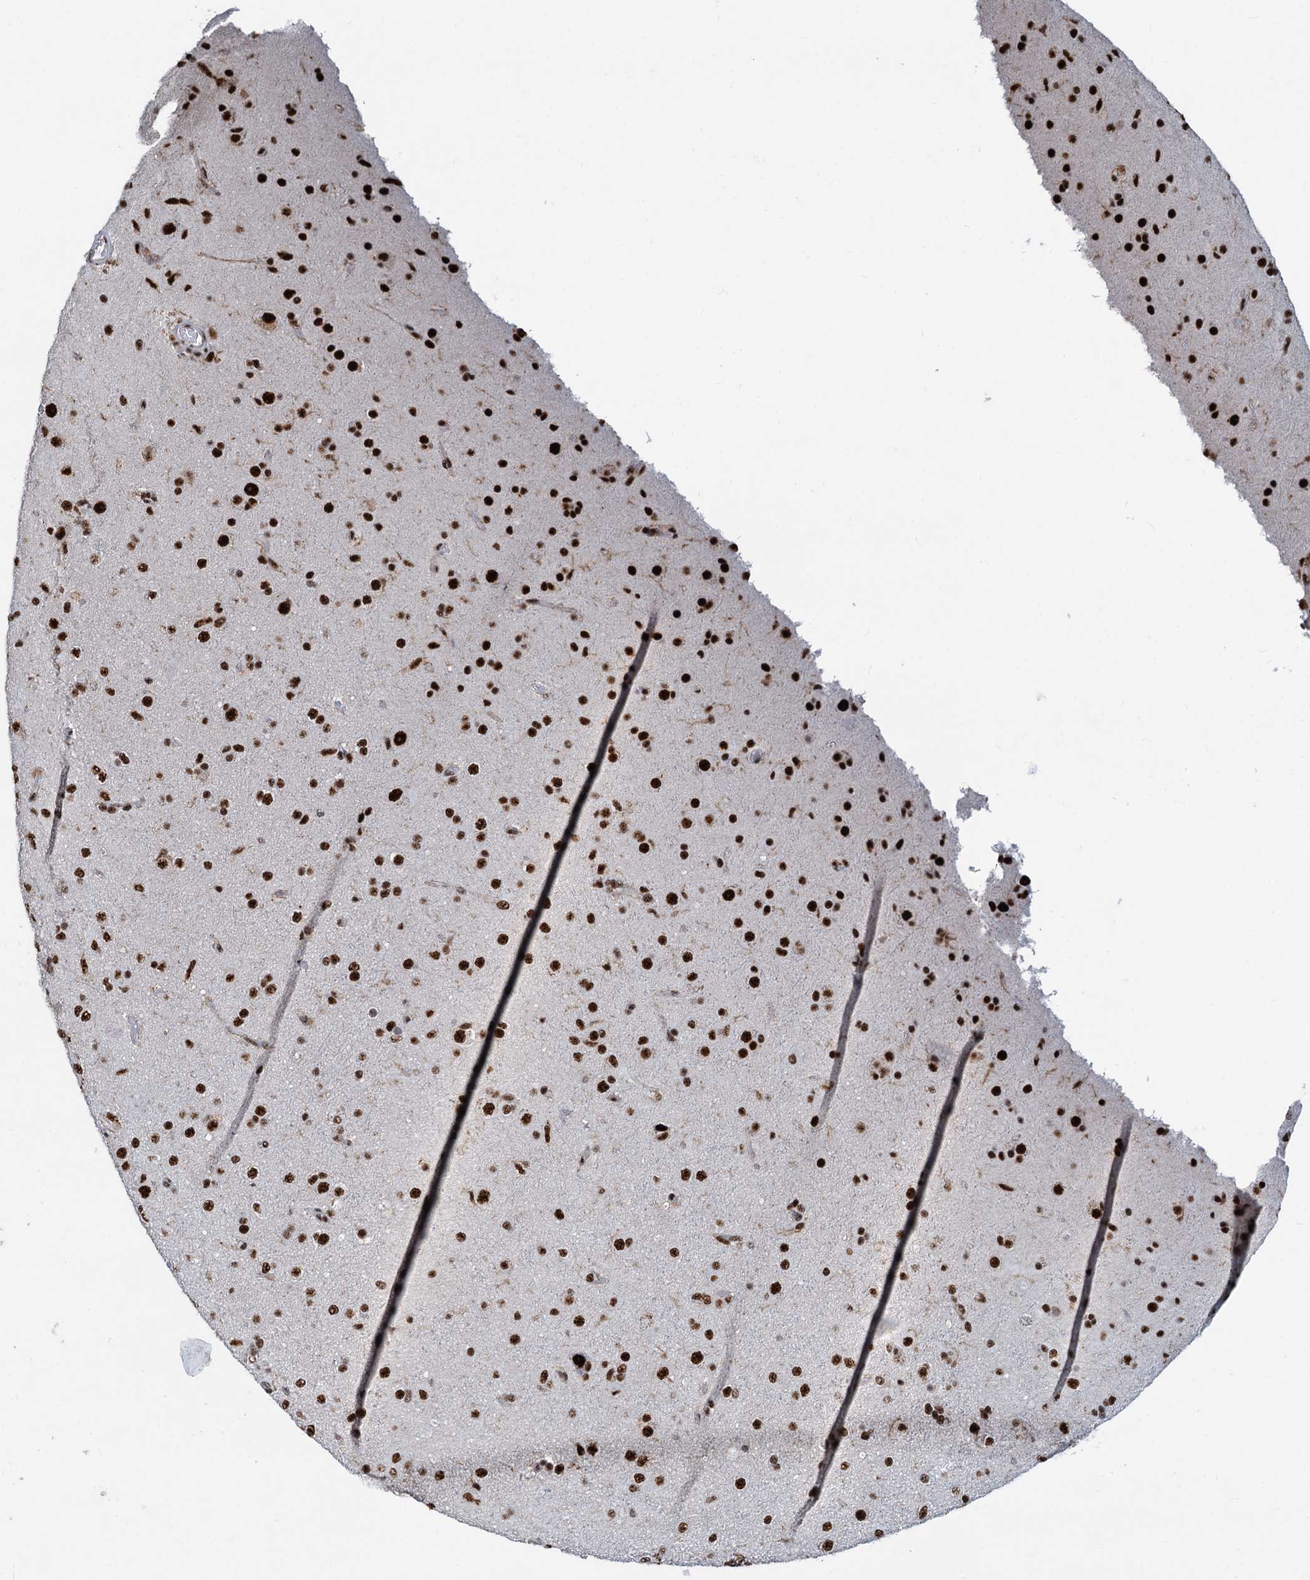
{"staining": {"intensity": "strong", "quantity": ">75%", "location": "nuclear"}, "tissue": "glioma", "cell_type": "Tumor cells", "image_type": "cancer", "snomed": [{"axis": "morphology", "description": "Glioma, malignant, Low grade"}, {"axis": "topography", "description": "Brain"}], "caption": "The immunohistochemical stain shows strong nuclear expression in tumor cells of glioma tissue.", "gene": "RBM26", "patient": {"sex": "male", "age": 65}}